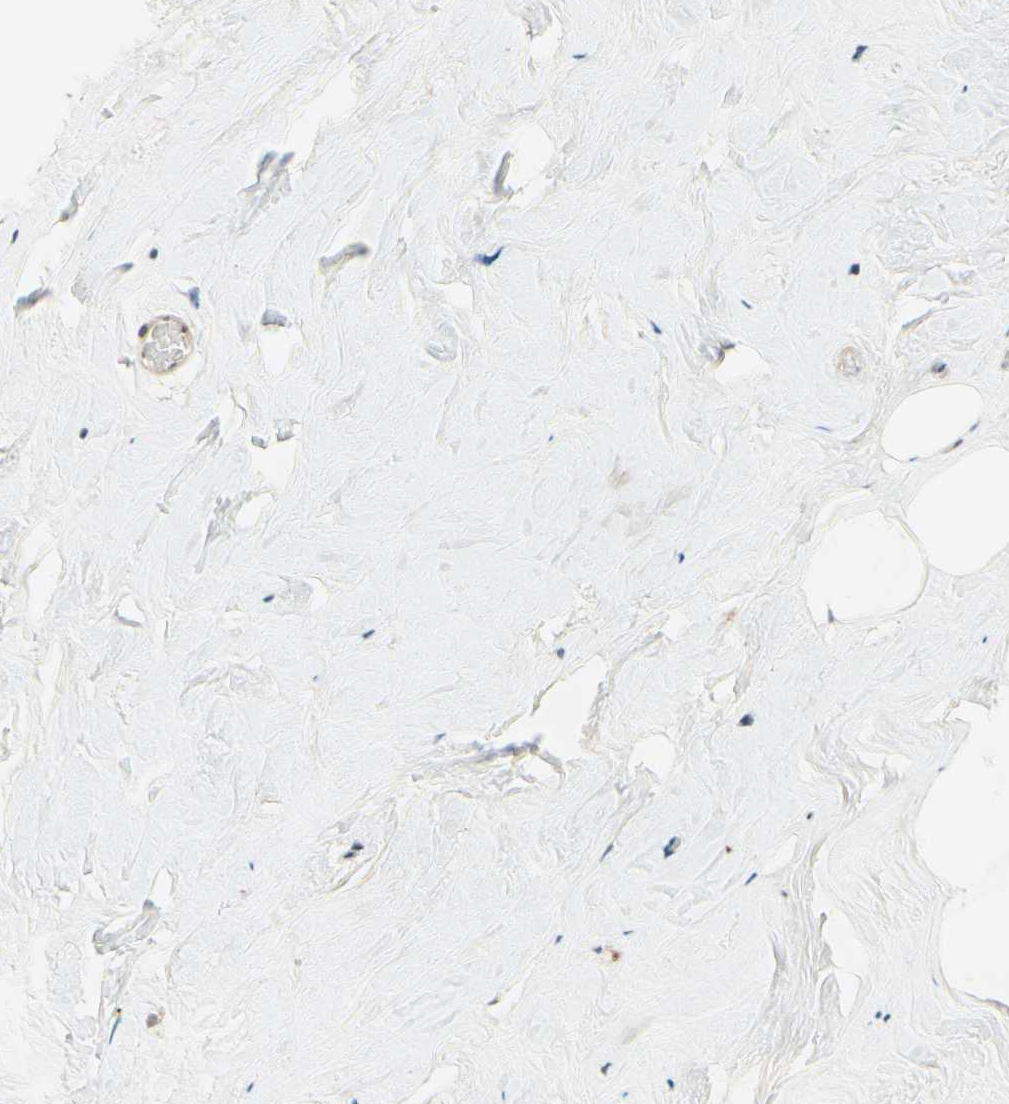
{"staining": {"intensity": "weak", "quantity": "25%-75%", "location": "nuclear"}, "tissue": "breast", "cell_type": "Adipocytes", "image_type": "normal", "snomed": [{"axis": "morphology", "description": "Normal tissue, NOS"}, {"axis": "topography", "description": "Breast"}], "caption": "Immunohistochemical staining of unremarkable breast demonstrates weak nuclear protein positivity in approximately 25%-75% of adipocytes. Nuclei are stained in blue.", "gene": "SMARCB1", "patient": {"sex": "female", "age": 75}}